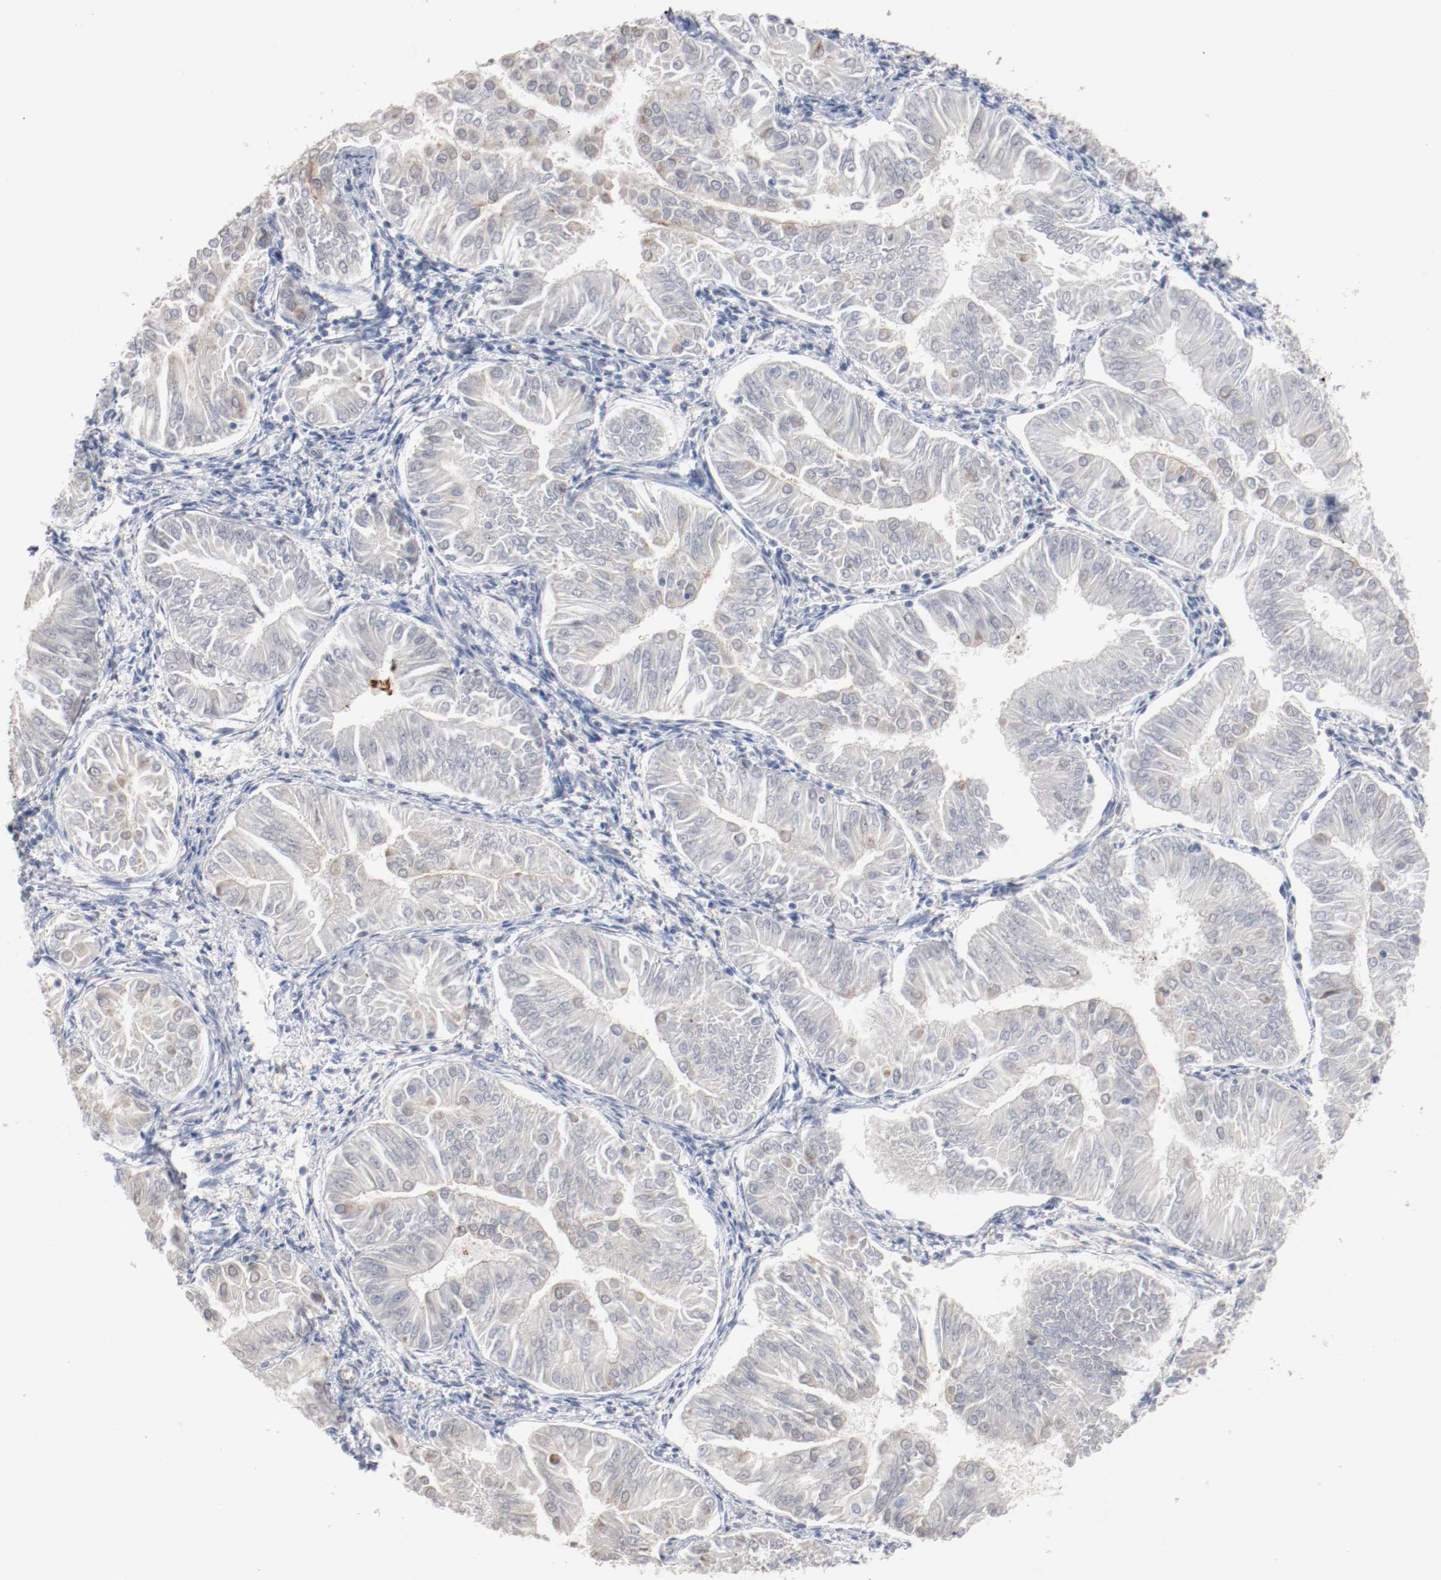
{"staining": {"intensity": "negative", "quantity": "none", "location": "none"}, "tissue": "endometrial cancer", "cell_type": "Tumor cells", "image_type": "cancer", "snomed": [{"axis": "morphology", "description": "Adenocarcinoma, NOS"}, {"axis": "topography", "description": "Endometrium"}], "caption": "High power microscopy image of an immunohistochemistry micrograph of adenocarcinoma (endometrial), revealing no significant positivity in tumor cells.", "gene": "ERICH1", "patient": {"sex": "female", "age": 53}}